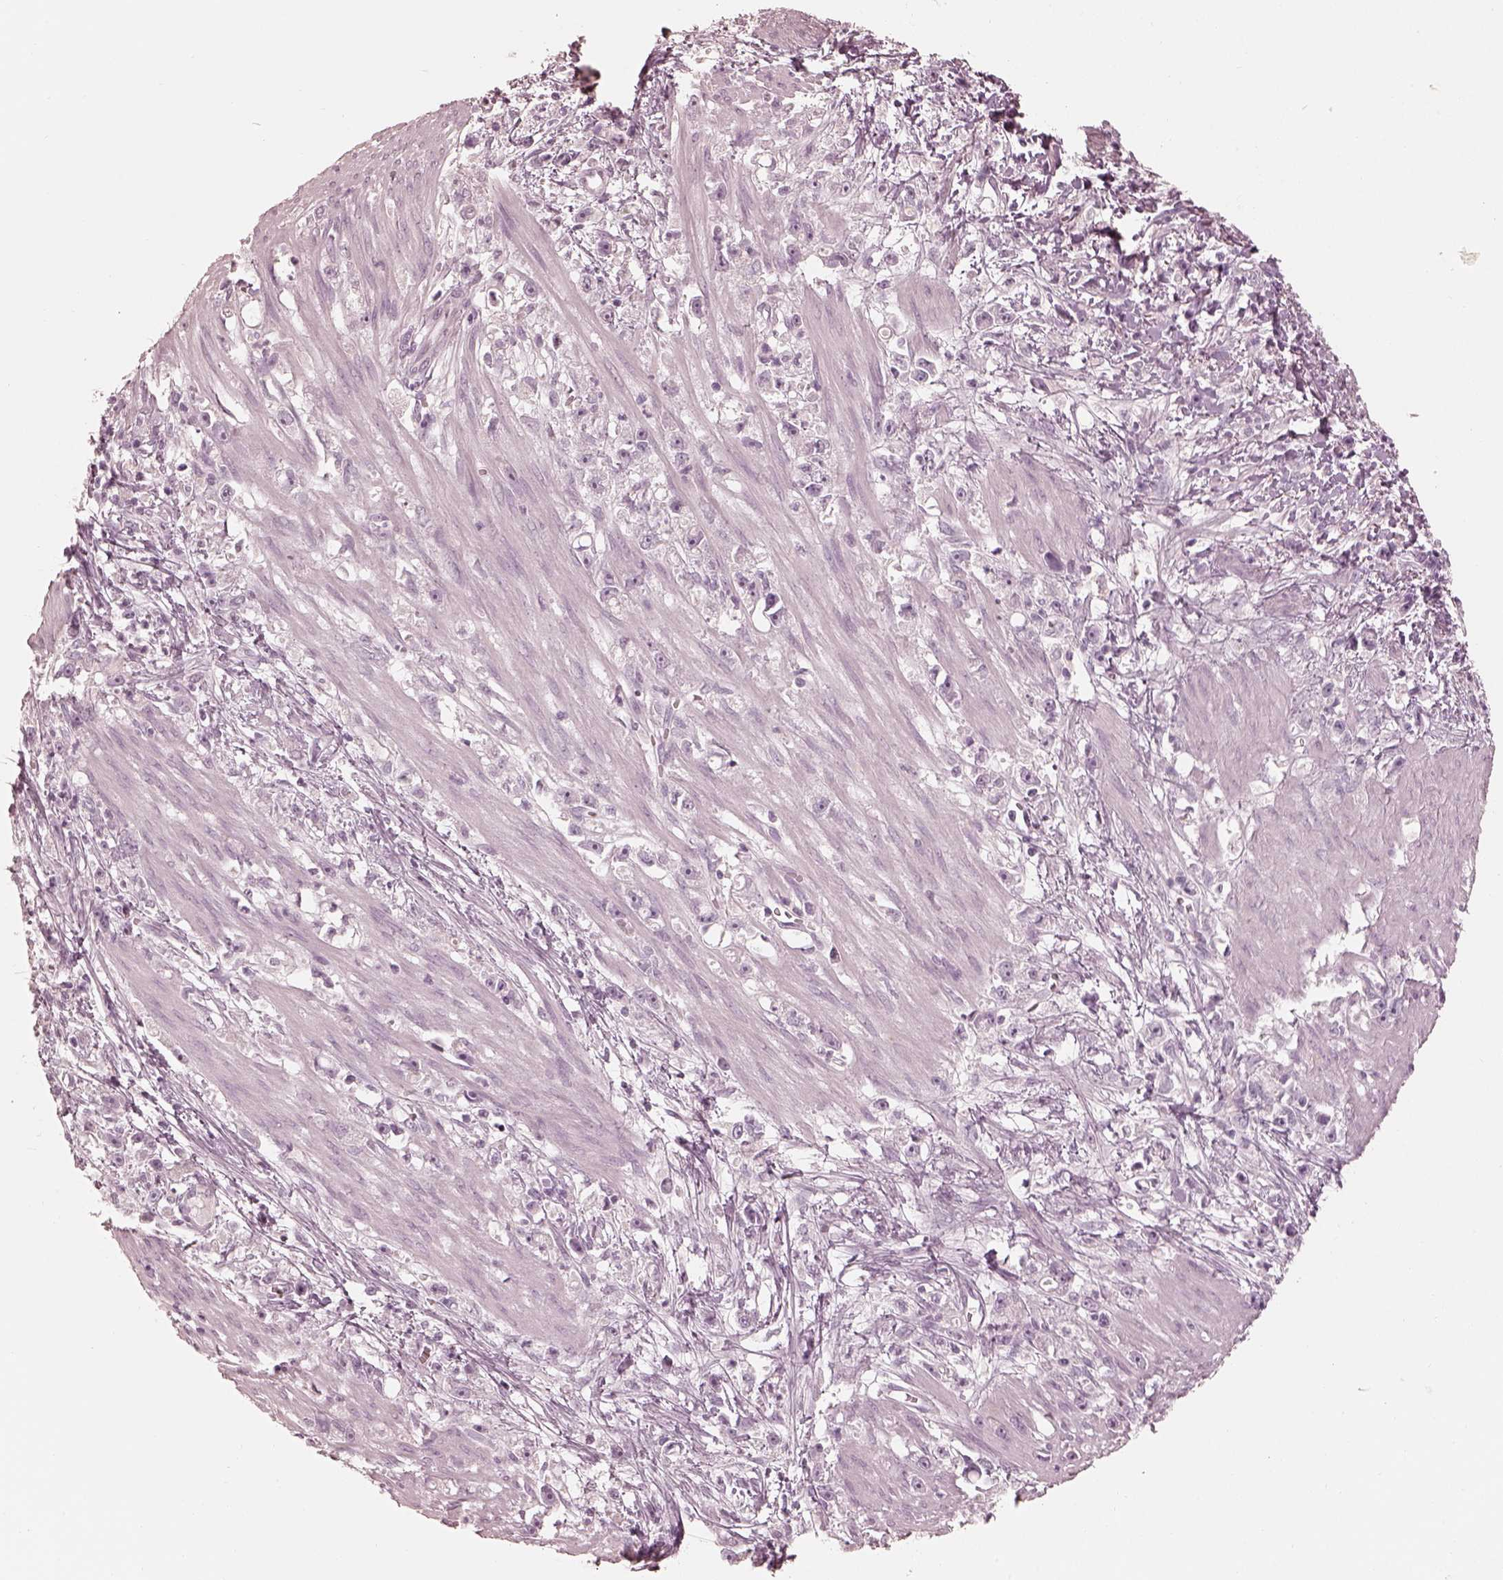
{"staining": {"intensity": "negative", "quantity": "none", "location": "none"}, "tissue": "stomach cancer", "cell_type": "Tumor cells", "image_type": "cancer", "snomed": [{"axis": "morphology", "description": "Adenocarcinoma, NOS"}, {"axis": "topography", "description": "Stomach"}], "caption": "Stomach cancer stained for a protein using immunohistochemistry (IHC) reveals no staining tumor cells.", "gene": "CALR3", "patient": {"sex": "female", "age": 59}}